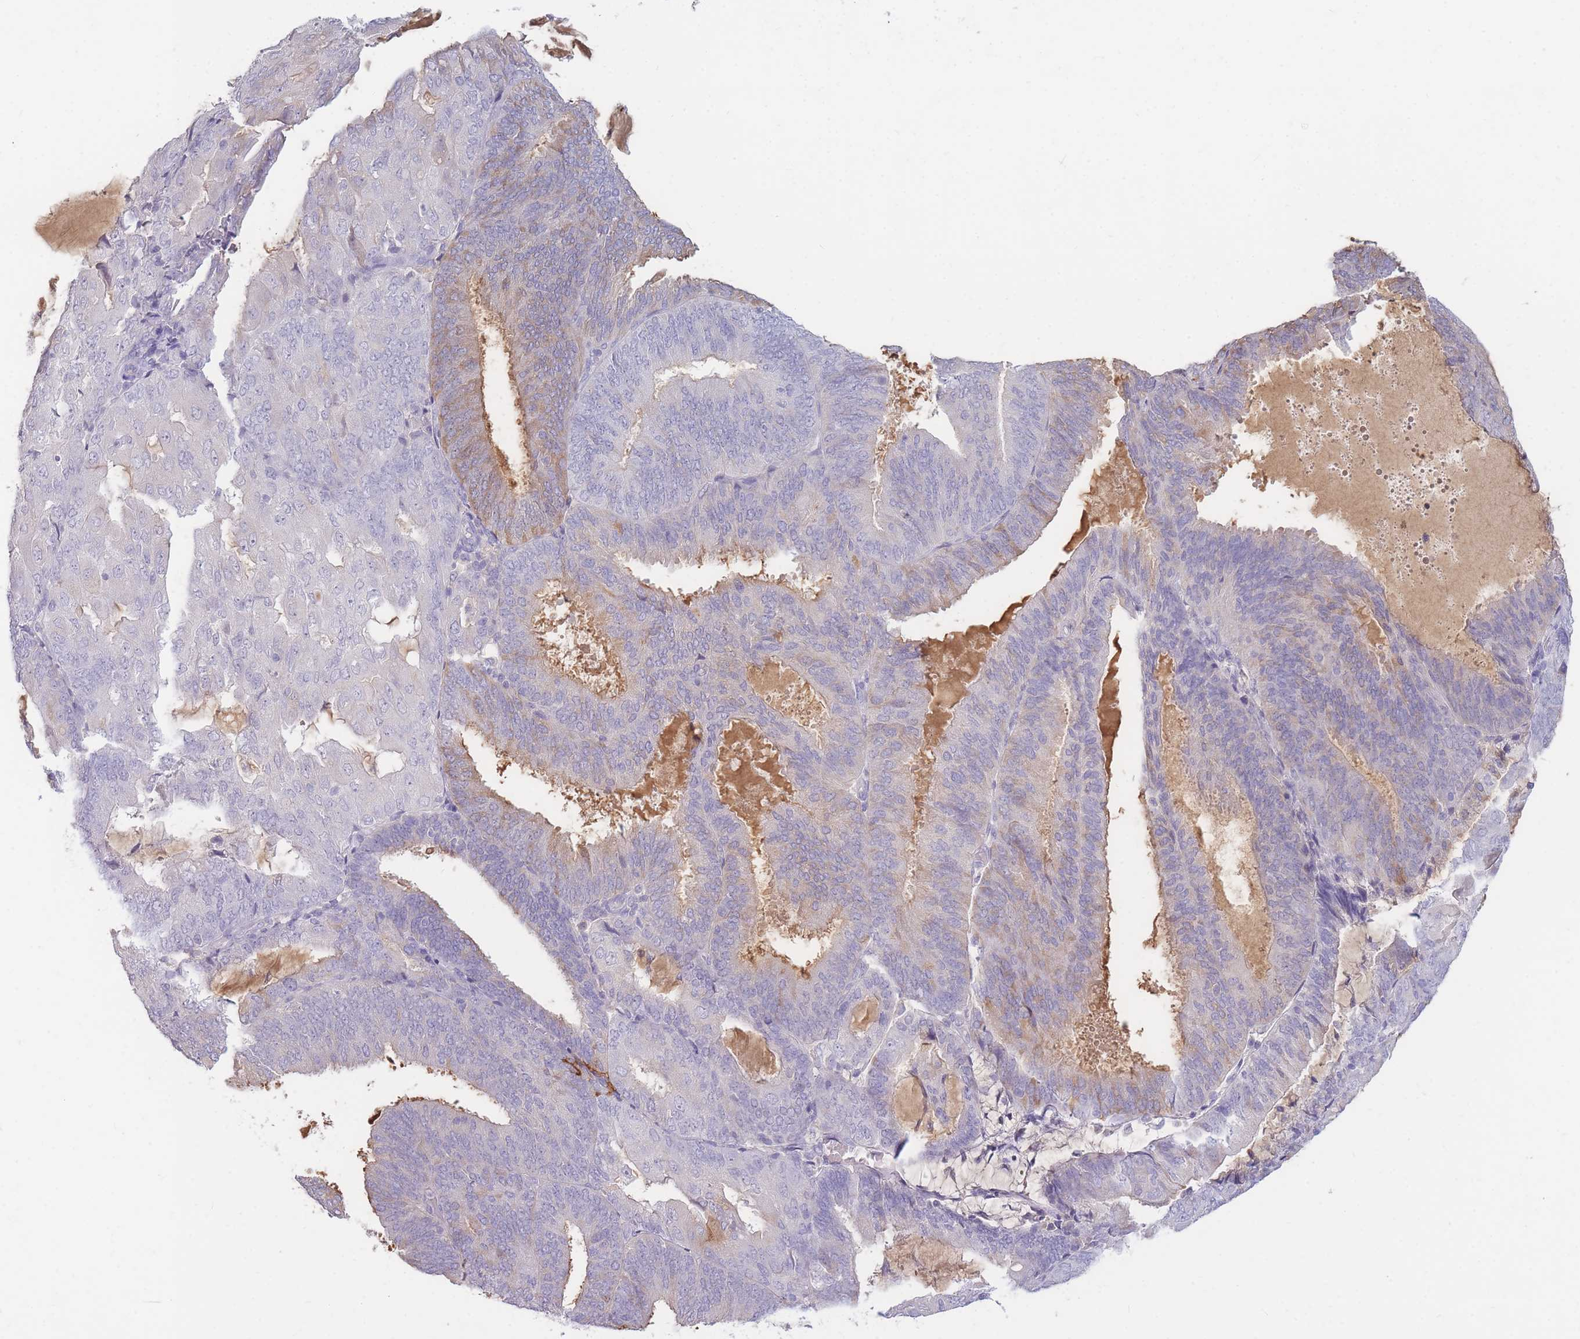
{"staining": {"intensity": "weak", "quantity": "<25%", "location": "cytoplasmic/membranous"}, "tissue": "endometrial cancer", "cell_type": "Tumor cells", "image_type": "cancer", "snomed": [{"axis": "morphology", "description": "Adenocarcinoma, NOS"}, {"axis": "topography", "description": "Endometrium"}], "caption": "The image demonstrates no staining of tumor cells in endometrial cancer (adenocarcinoma).", "gene": "TPSD1", "patient": {"sex": "female", "age": 81}}